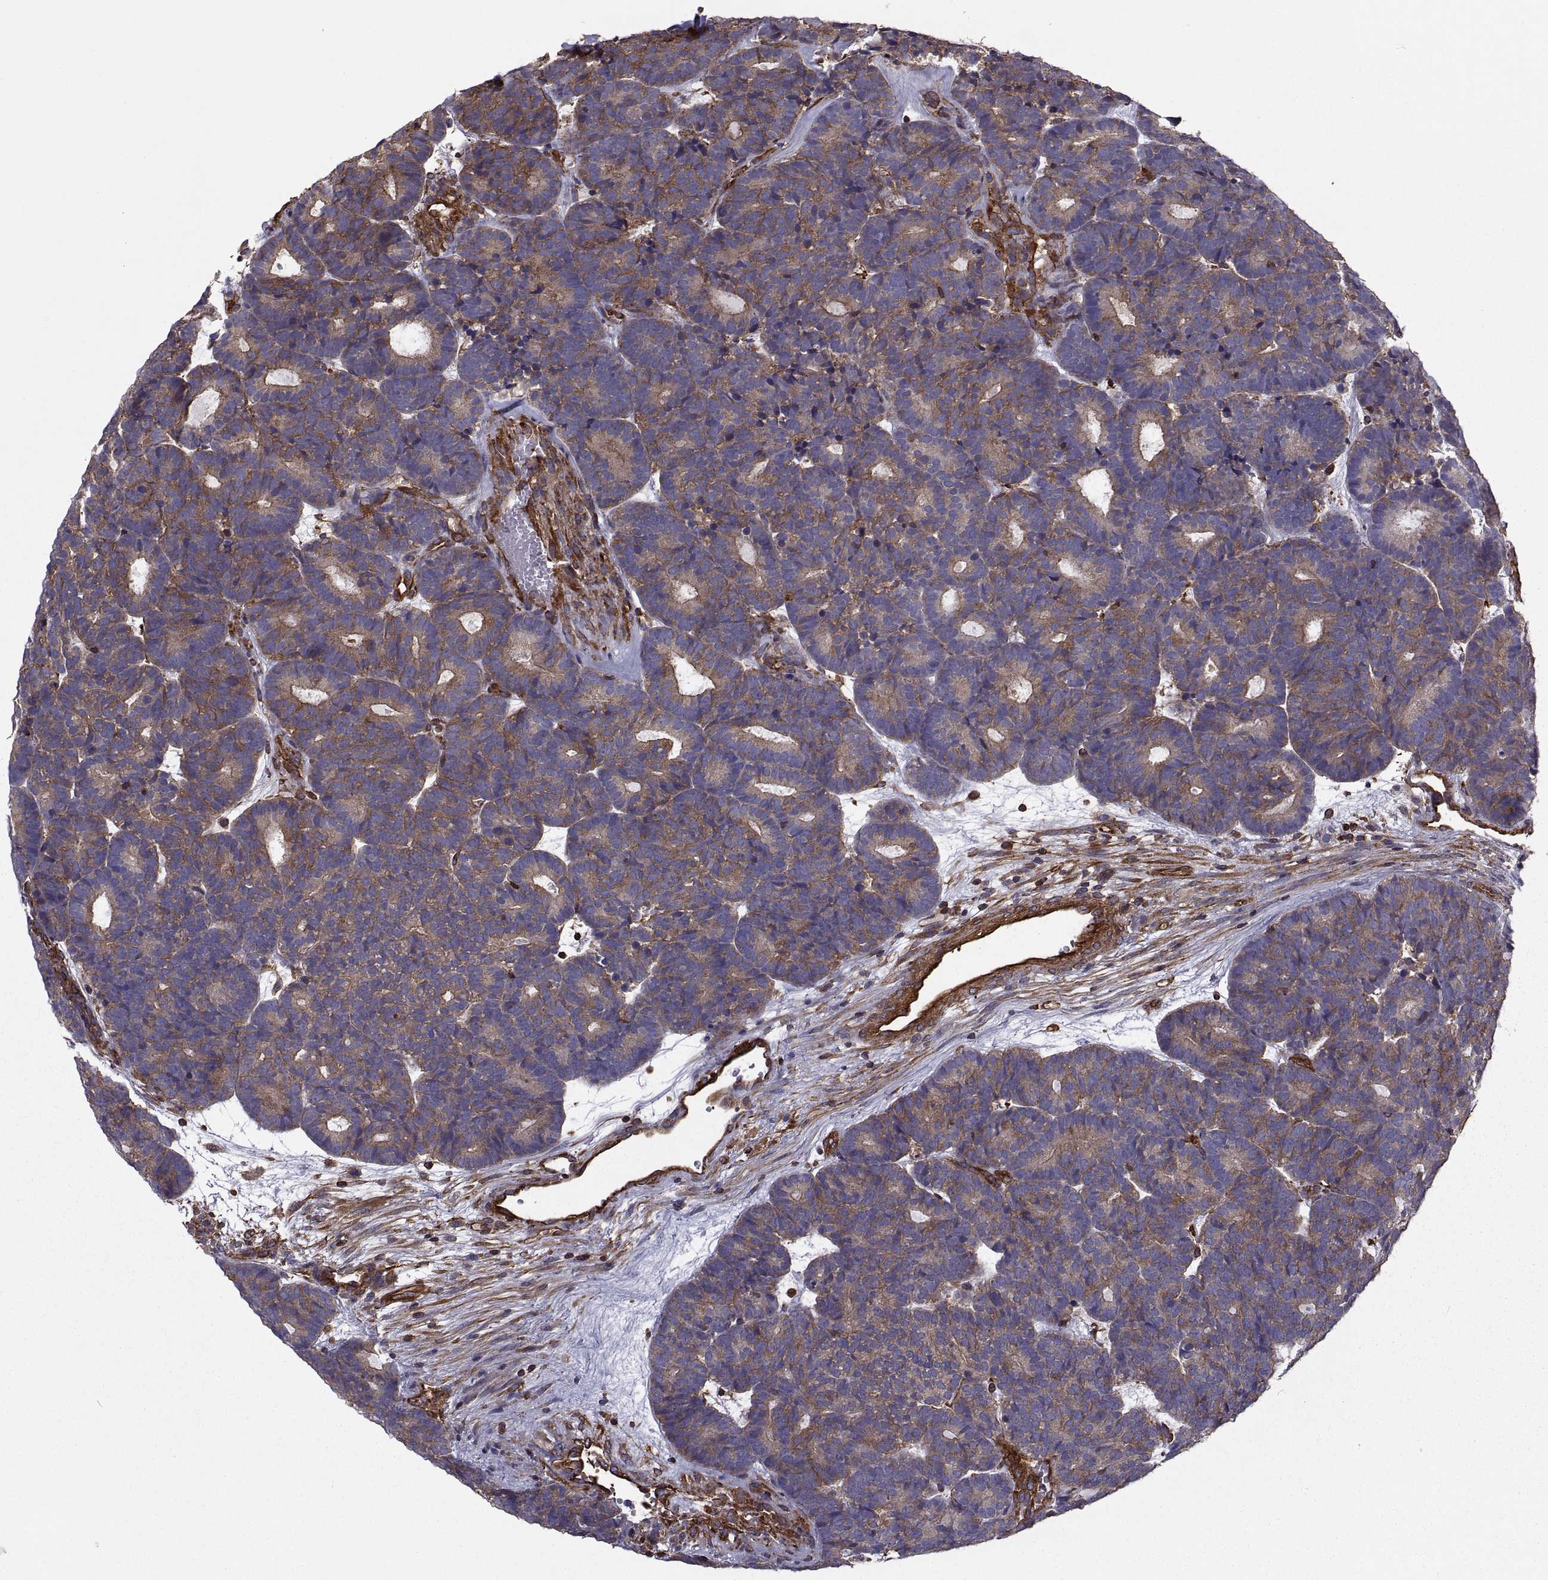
{"staining": {"intensity": "moderate", "quantity": "25%-75%", "location": "cytoplasmic/membranous"}, "tissue": "head and neck cancer", "cell_type": "Tumor cells", "image_type": "cancer", "snomed": [{"axis": "morphology", "description": "Adenocarcinoma, NOS"}, {"axis": "topography", "description": "Head-Neck"}], "caption": "Protein positivity by immunohistochemistry (IHC) exhibits moderate cytoplasmic/membranous expression in about 25%-75% of tumor cells in head and neck adenocarcinoma.", "gene": "MYH9", "patient": {"sex": "female", "age": 81}}